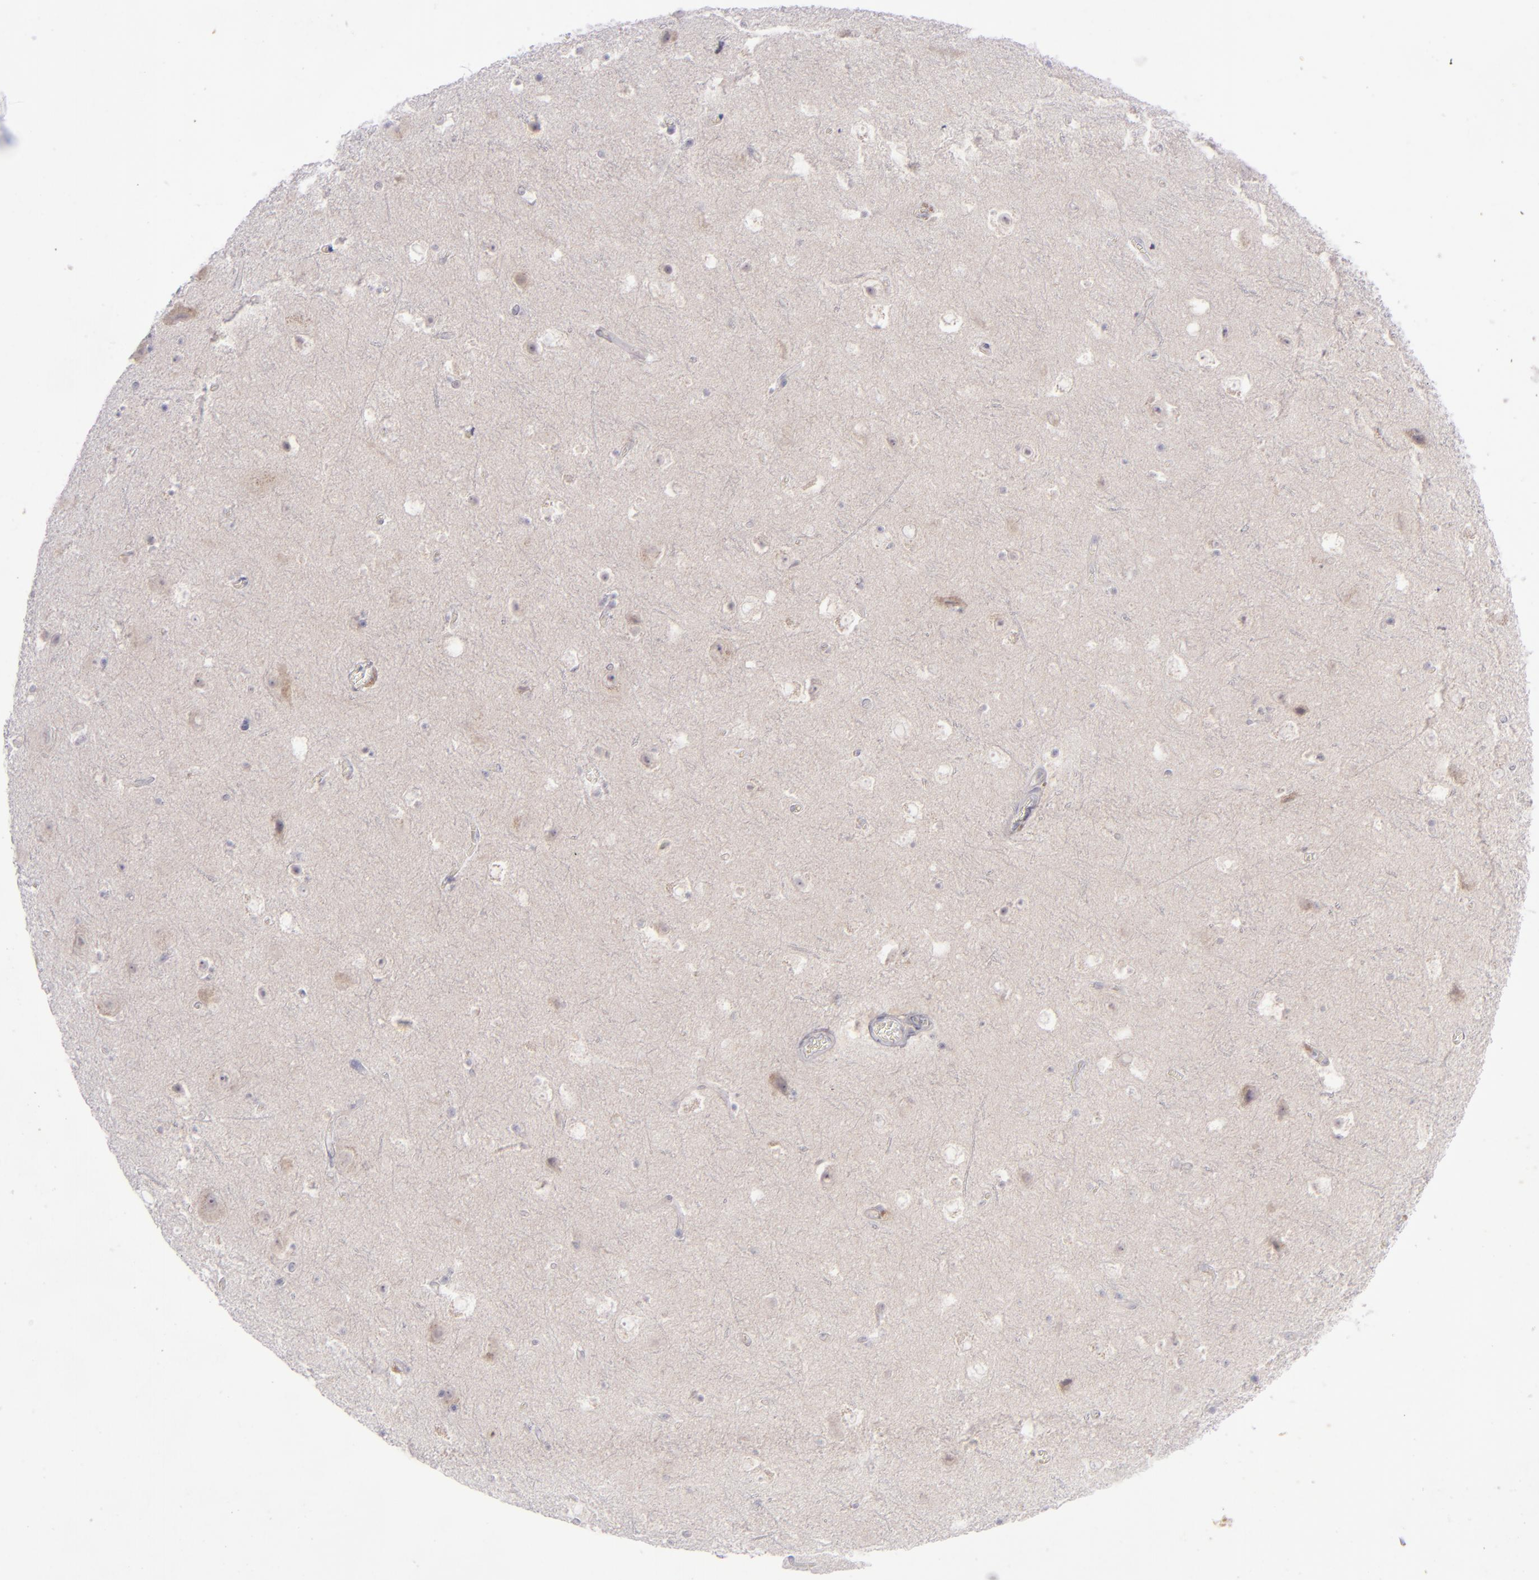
{"staining": {"intensity": "negative", "quantity": "none", "location": "none"}, "tissue": "cerebral cortex", "cell_type": "Endothelial cells", "image_type": "normal", "snomed": [{"axis": "morphology", "description": "Normal tissue, NOS"}, {"axis": "topography", "description": "Cerebral cortex"}], "caption": "Human cerebral cortex stained for a protein using IHC demonstrates no staining in endothelial cells.", "gene": "EVPL", "patient": {"sex": "male", "age": 45}}